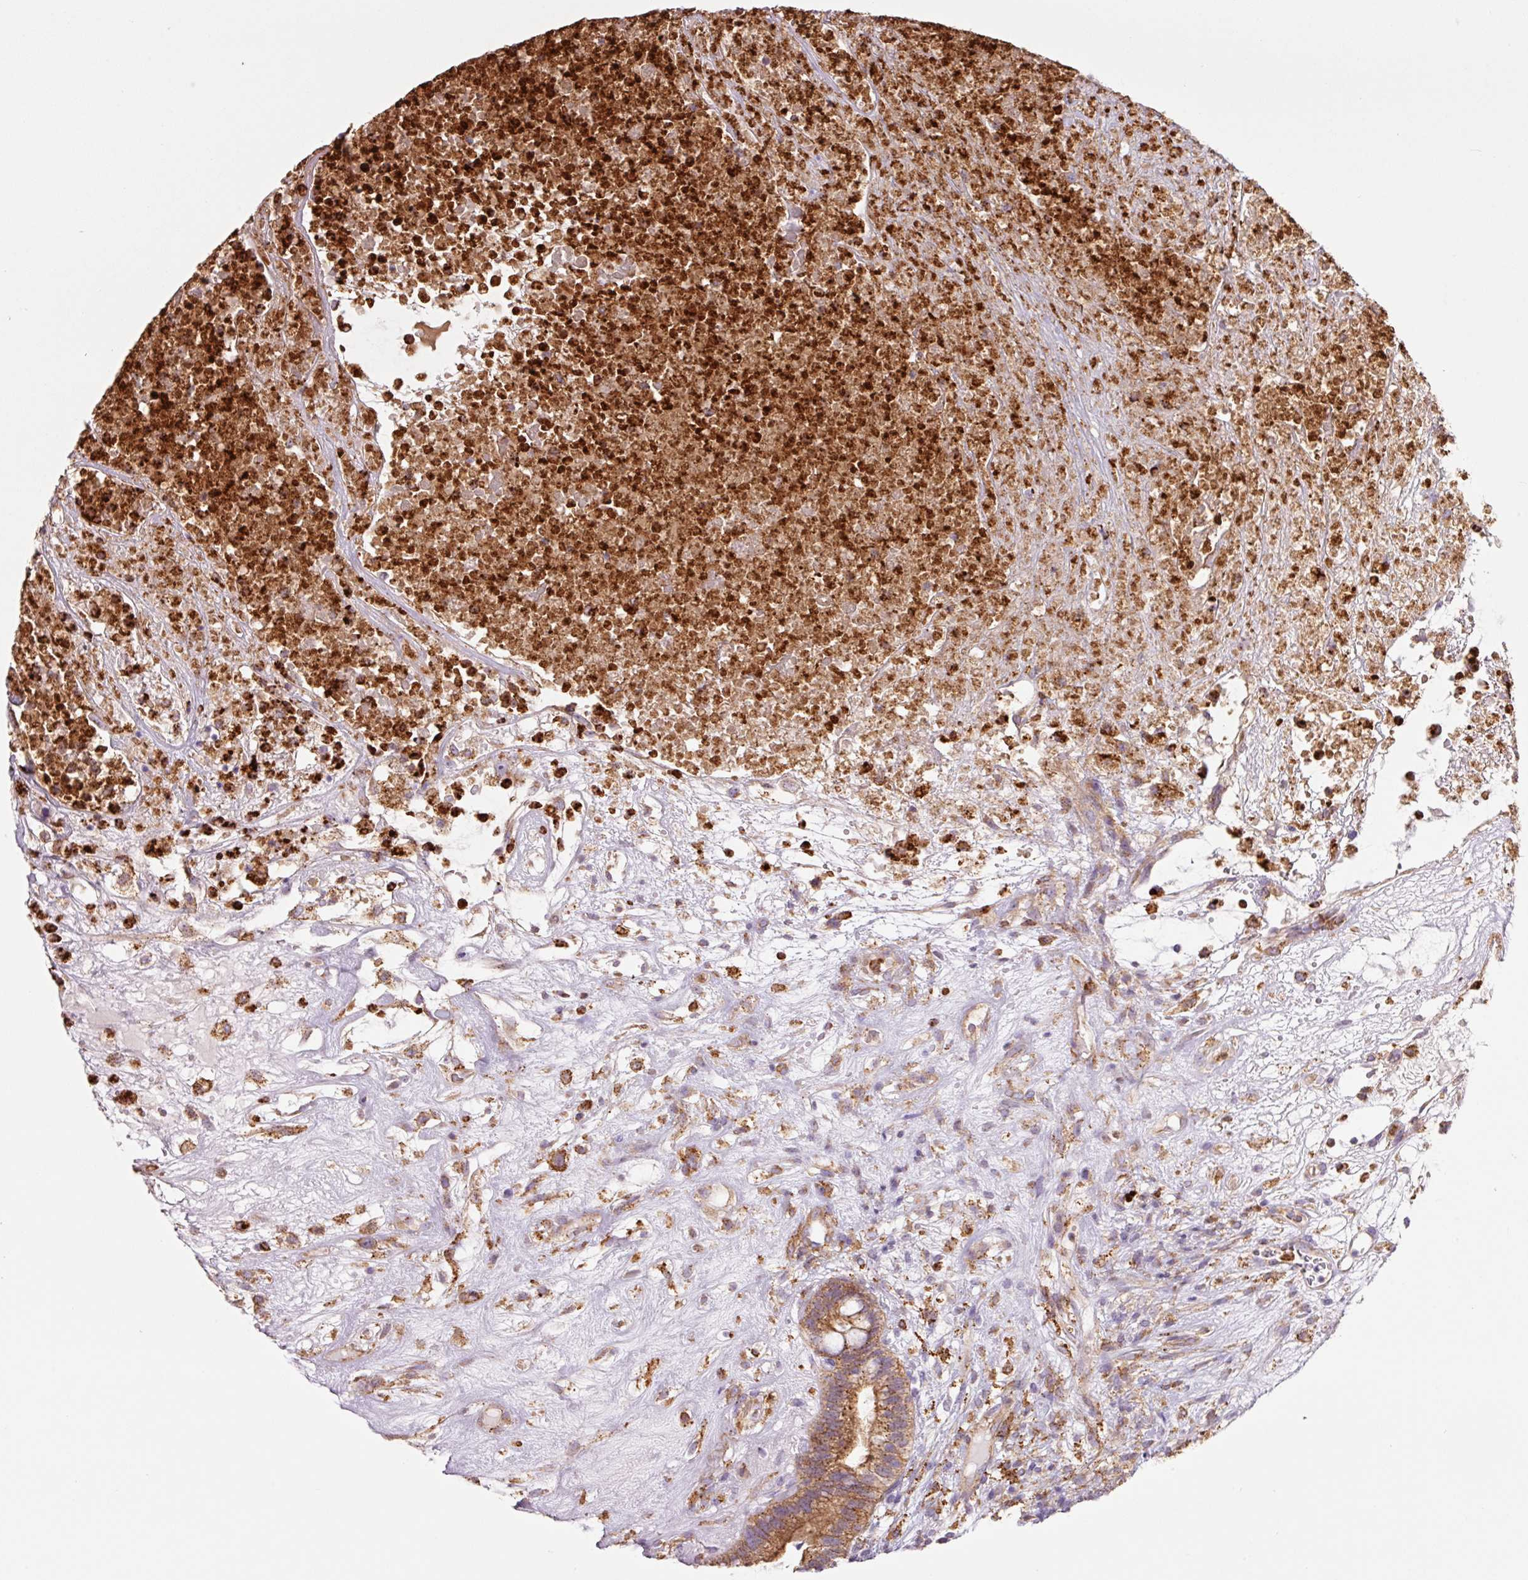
{"staining": {"intensity": "moderate", "quantity": "25%-75%", "location": "cytoplasmic/membranous"}, "tissue": "testis cancer", "cell_type": "Tumor cells", "image_type": "cancer", "snomed": [{"axis": "morphology", "description": "Seminoma, NOS"}, {"axis": "morphology", "description": "Carcinoma, Embryonal, NOS"}, {"axis": "topography", "description": "Testis"}], "caption": "Seminoma (testis) tissue shows moderate cytoplasmic/membranous staining in approximately 25%-75% of tumor cells, visualized by immunohistochemistry.", "gene": "SH2D6", "patient": {"sex": "male", "age": 41}}